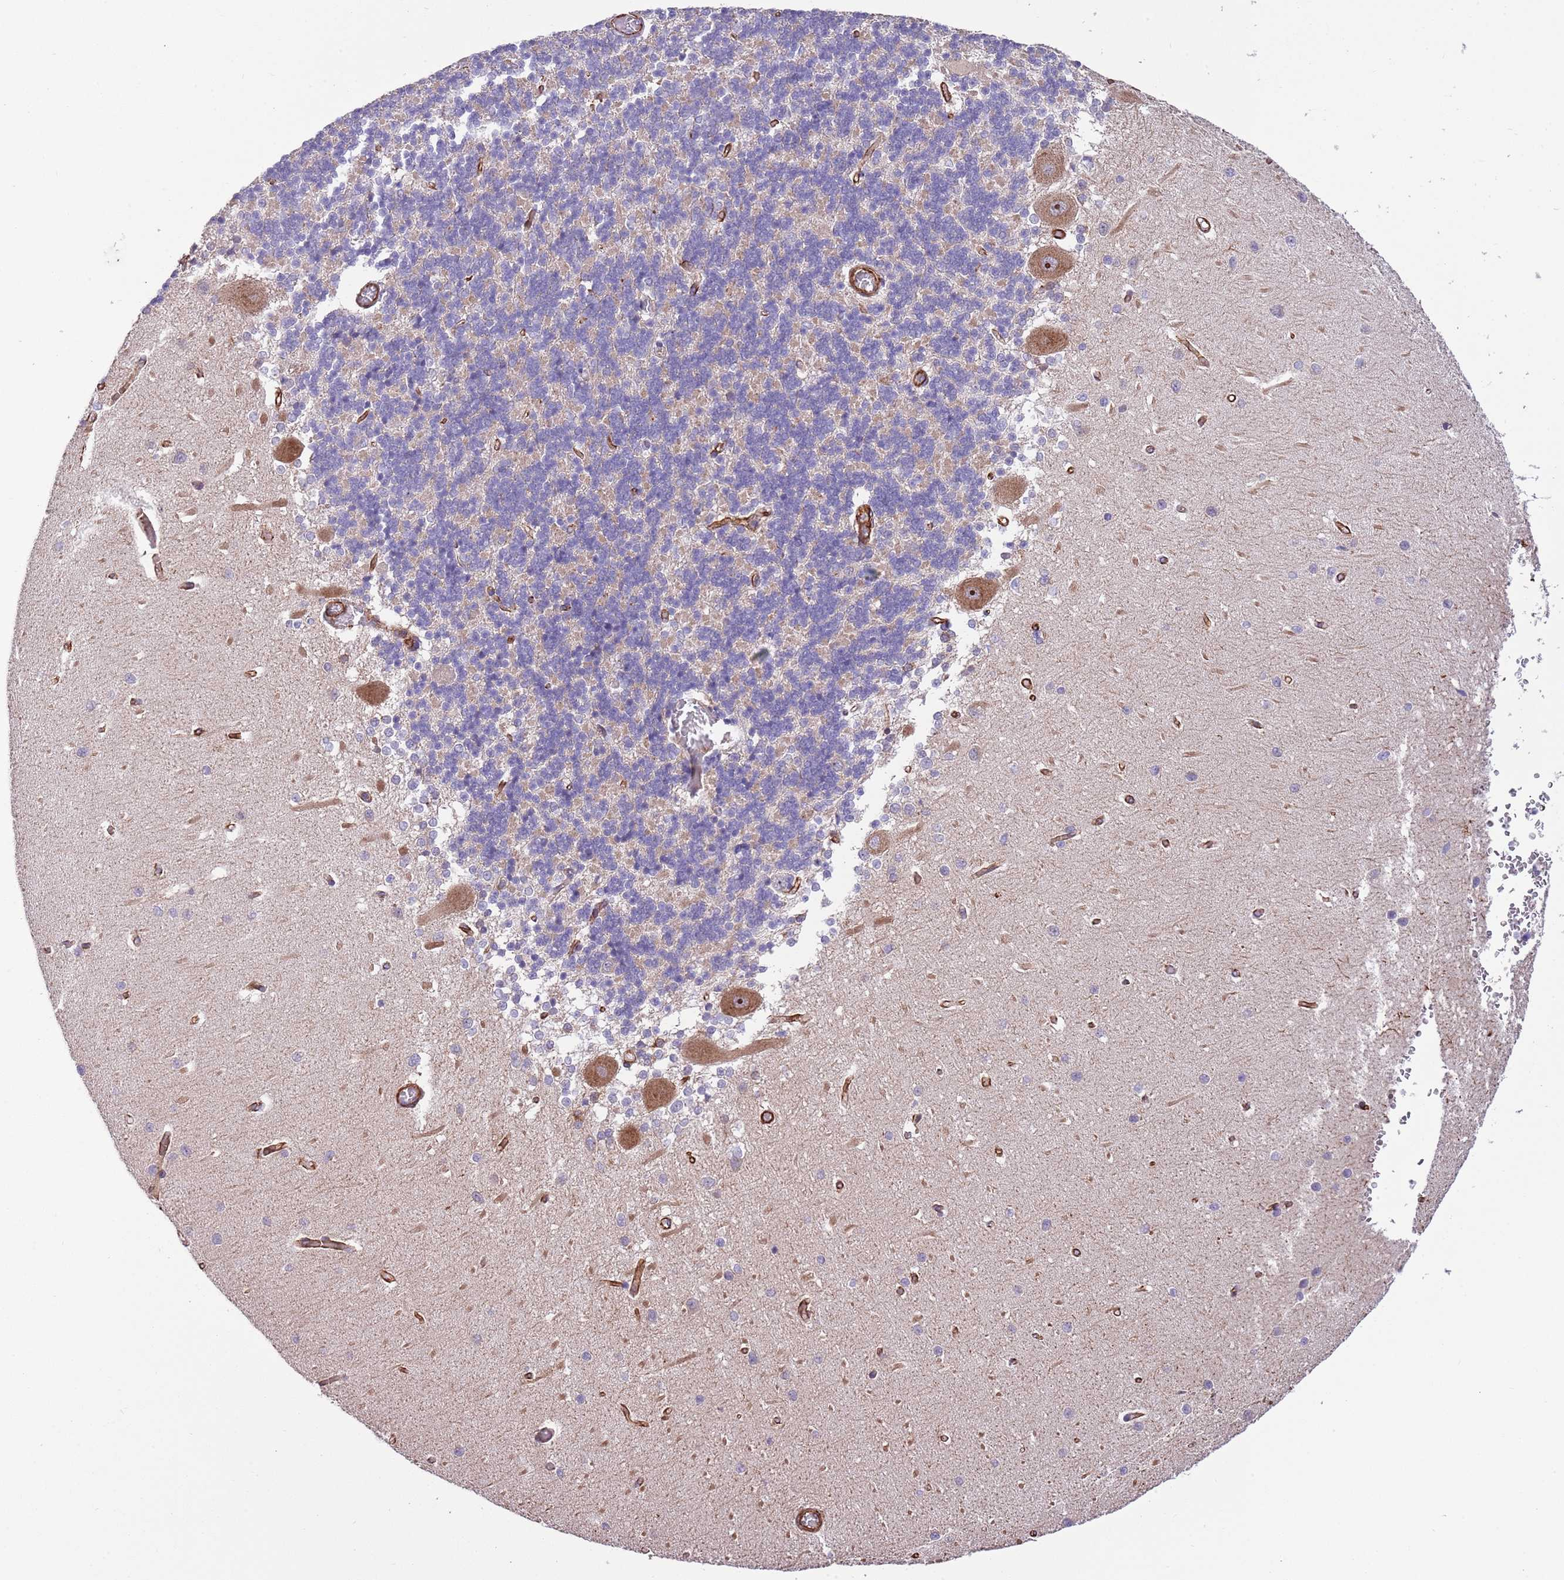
{"staining": {"intensity": "negative", "quantity": "none", "location": "none"}, "tissue": "cerebellum", "cell_type": "Cells in granular layer", "image_type": "normal", "snomed": [{"axis": "morphology", "description": "Normal tissue, NOS"}, {"axis": "topography", "description": "Cerebellum"}], "caption": "DAB (3,3'-diaminobenzidine) immunohistochemical staining of normal human cerebellum displays no significant positivity in cells in granular layer. (DAB (3,3'-diaminobenzidine) IHC with hematoxylin counter stain).", "gene": "GAS2L3", "patient": {"sex": "male", "age": 37}}